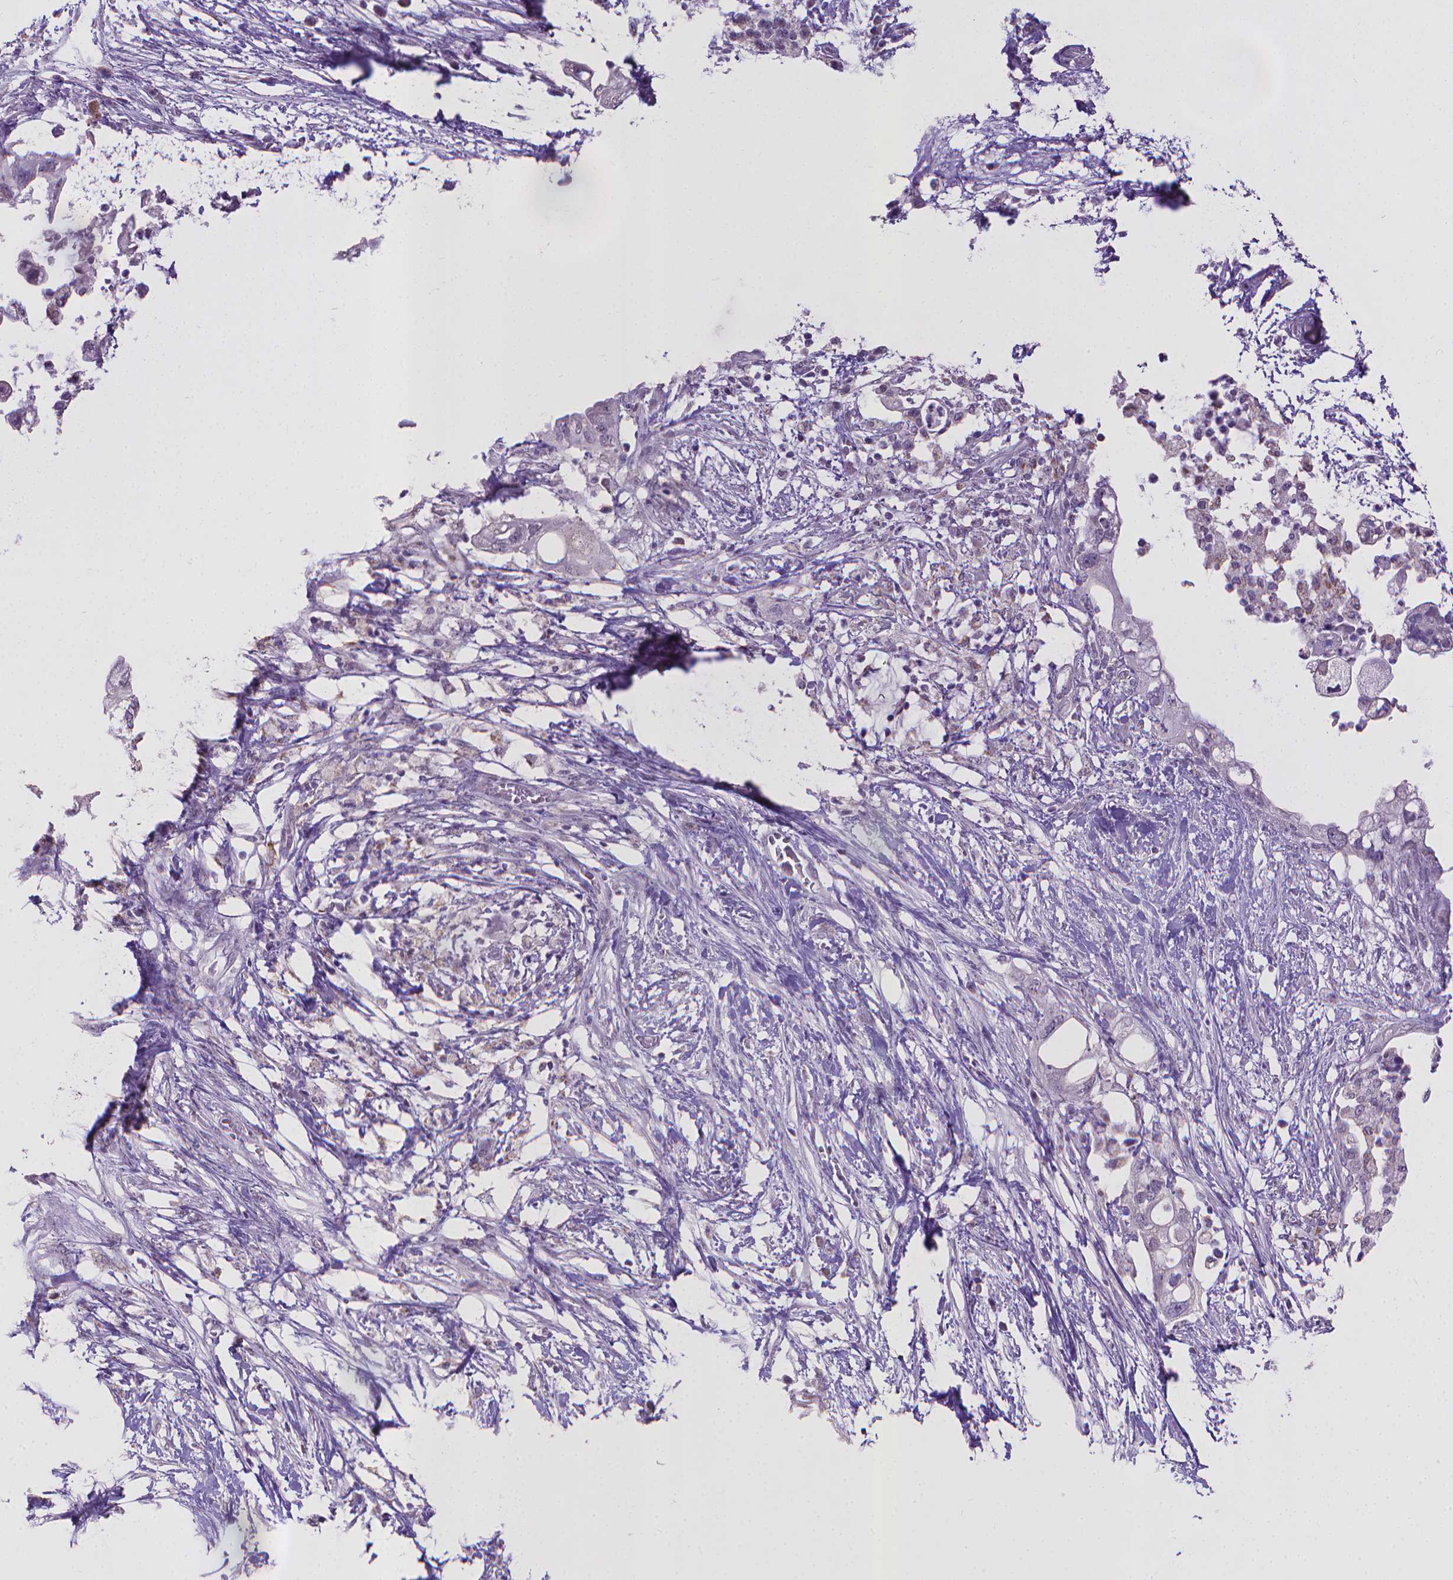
{"staining": {"intensity": "negative", "quantity": "none", "location": "none"}, "tissue": "pancreatic cancer", "cell_type": "Tumor cells", "image_type": "cancer", "snomed": [{"axis": "morphology", "description": "Adenocarcinoma, NOS"}, {"axis": "topography", "description": "Pancreas"}], "caption": "Tumor cells show no significant expression in pancreatic cancer (adenocarcinoma).", "gene": "KMO", "patient": {"sex": "female", "age": 72}}